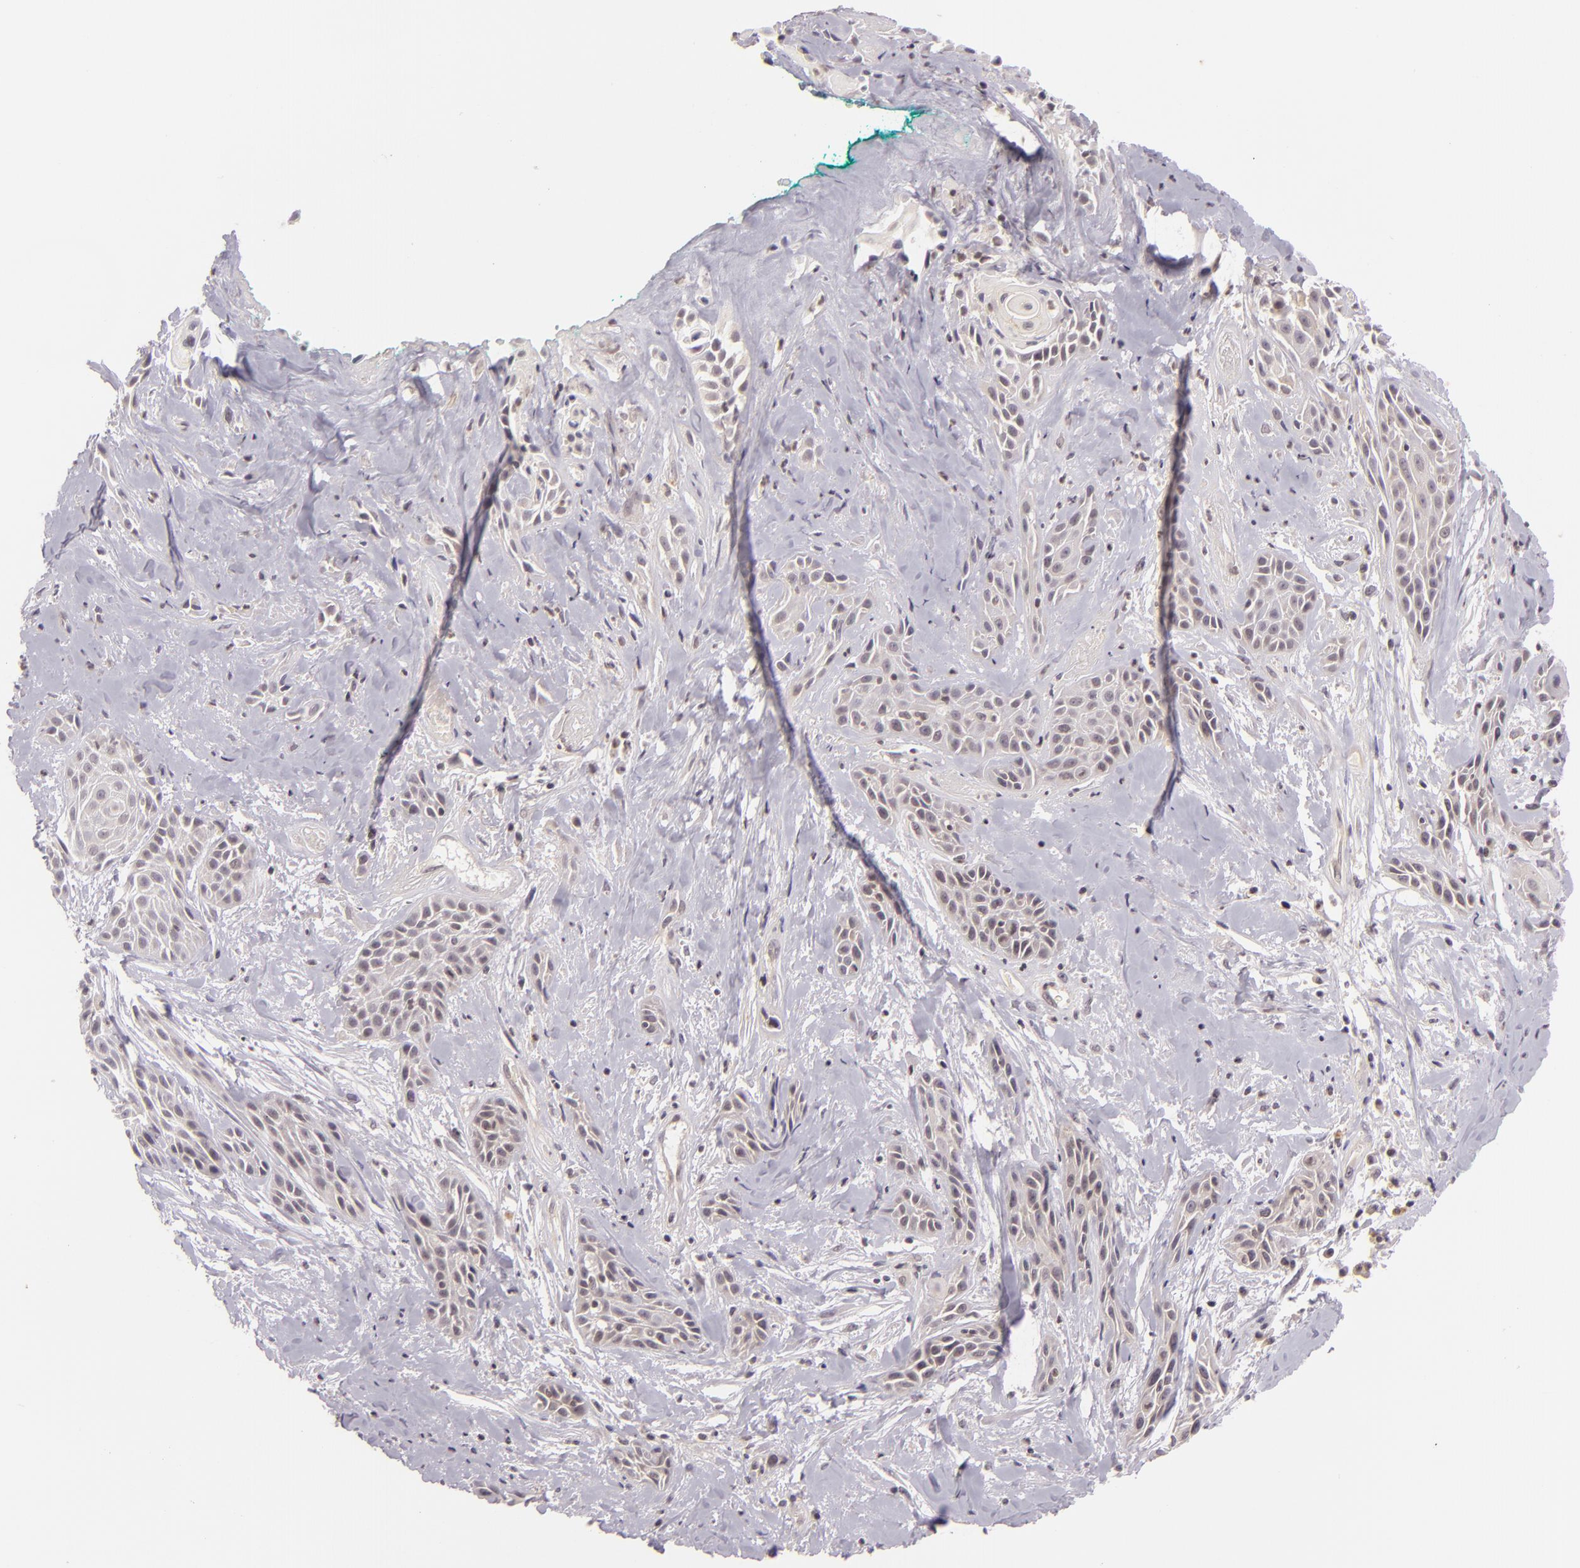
{"staining": {"intensity": "weak", "quantity": "<25%", "location": "cytoplasmic/membranous"}, "tissue": "skin cancer", "cell_type": "Tumor cells", "image_type": "cancer", "snomed": [{"axis": "morphology", "description": "Squamous cell carcinoma, NOS"}, {"axis": "topography", "description": "Skin"}, {"axis": "topography", "description": "Anal"}], "caption": "Immunohistochemical staining of human squamous cell carcinoma (skin) shows no significant staining in tumor cells. (Stains: DAB (3,3'-diaminobenzidine) IHC with hematoxylin counter stain, Microscopy: brightfield microscopy at high magnification).", "gene": "CASP8", "patient": {"sex": "male", "age": 64}}